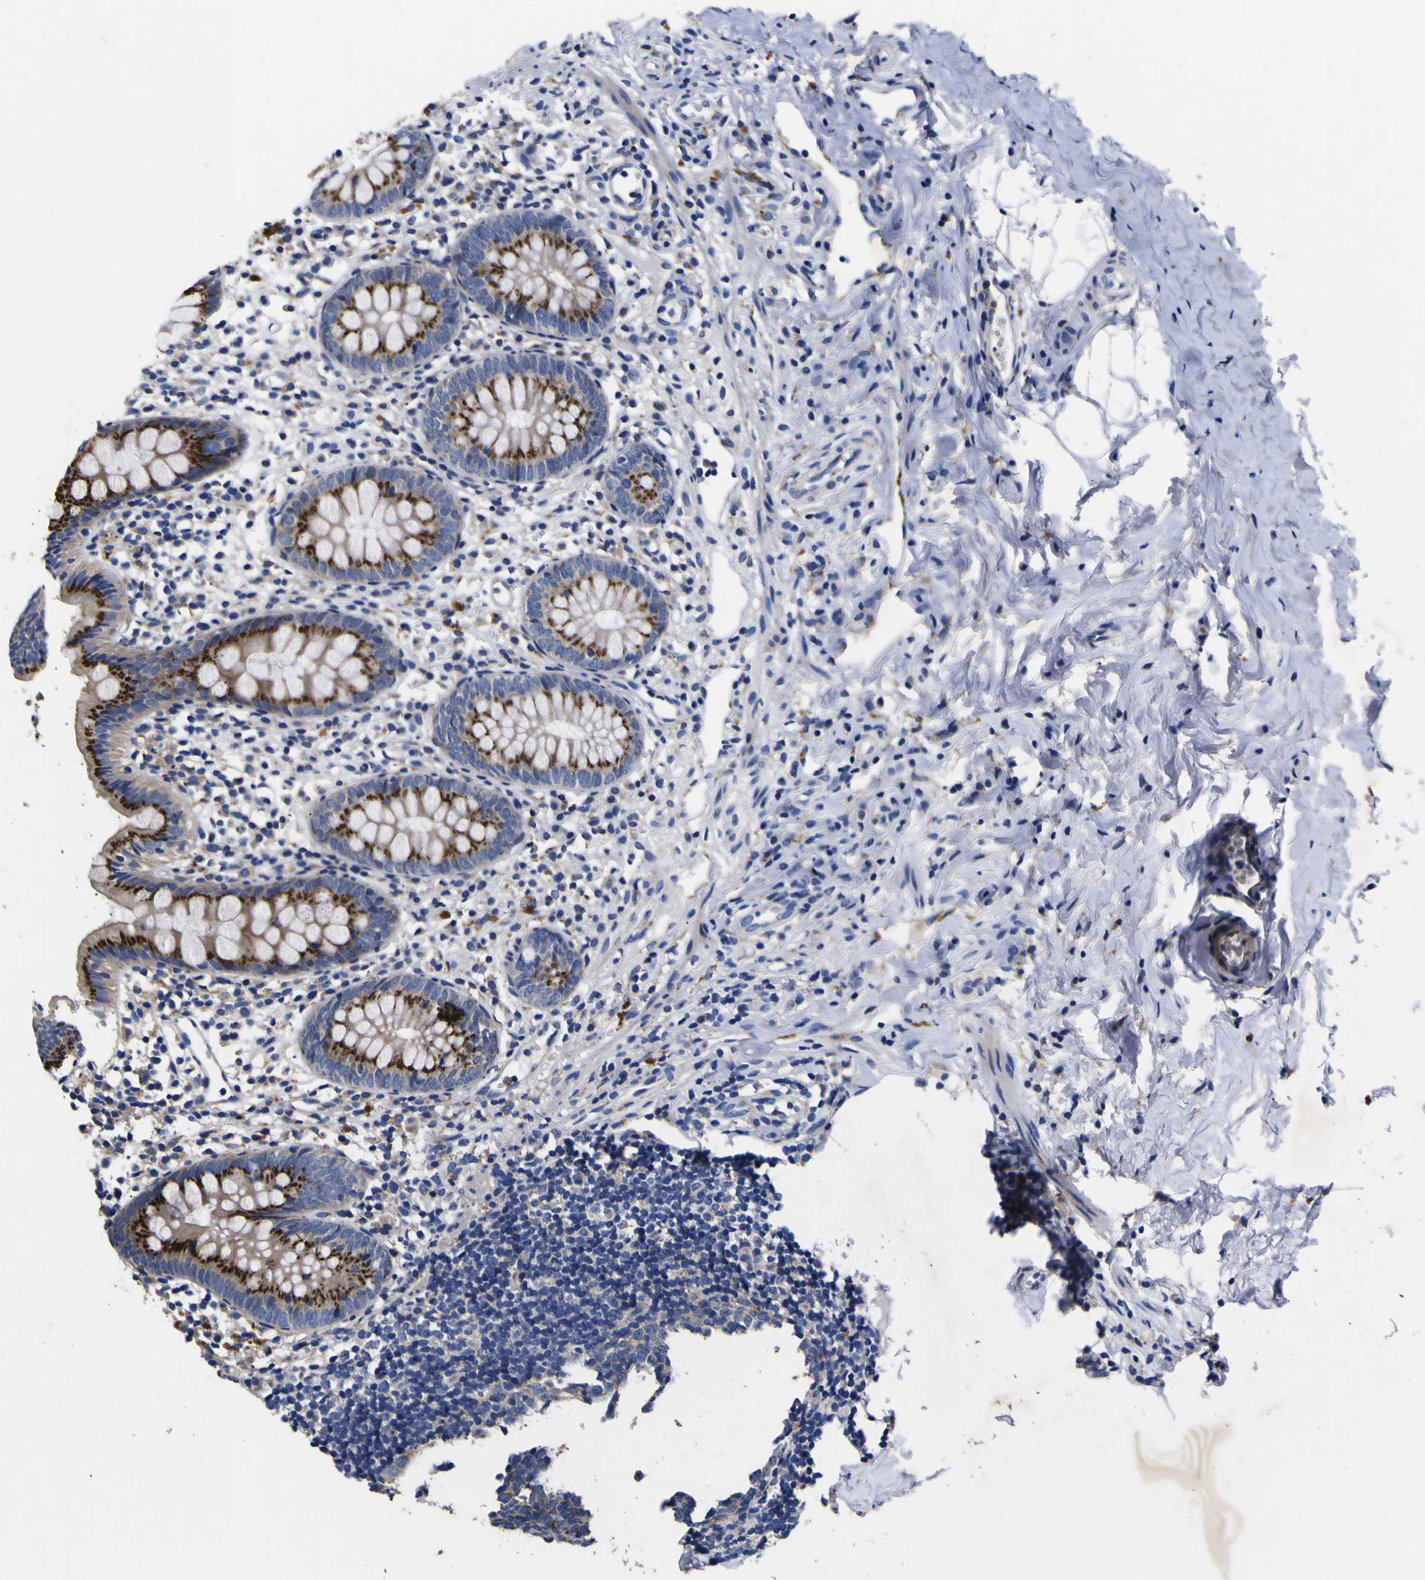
{"staining": {"intensity": "strong", "quantity": ">75%", "location": "cytoplasmic/membranous"}, "tissue": "appendix", "cell_type": "Glandular cells", "image_type": "normal", "snomed": [{"axis": "morphology", "description": "Normal tissue, NOS"}, {"axis": "topography", "description": "Appendix"}], "caption": "Immunohistochemical staining of benign human appendix reveals high levels of strong cytoplasmic/membranous staining in about >75% of glandular cells. (DAB (3,3'-diaminobenzidine) IHC with brightfield microscopy, high magnification).", "gene": "COA1", "patient": {"sex": "female", "age": 20}}